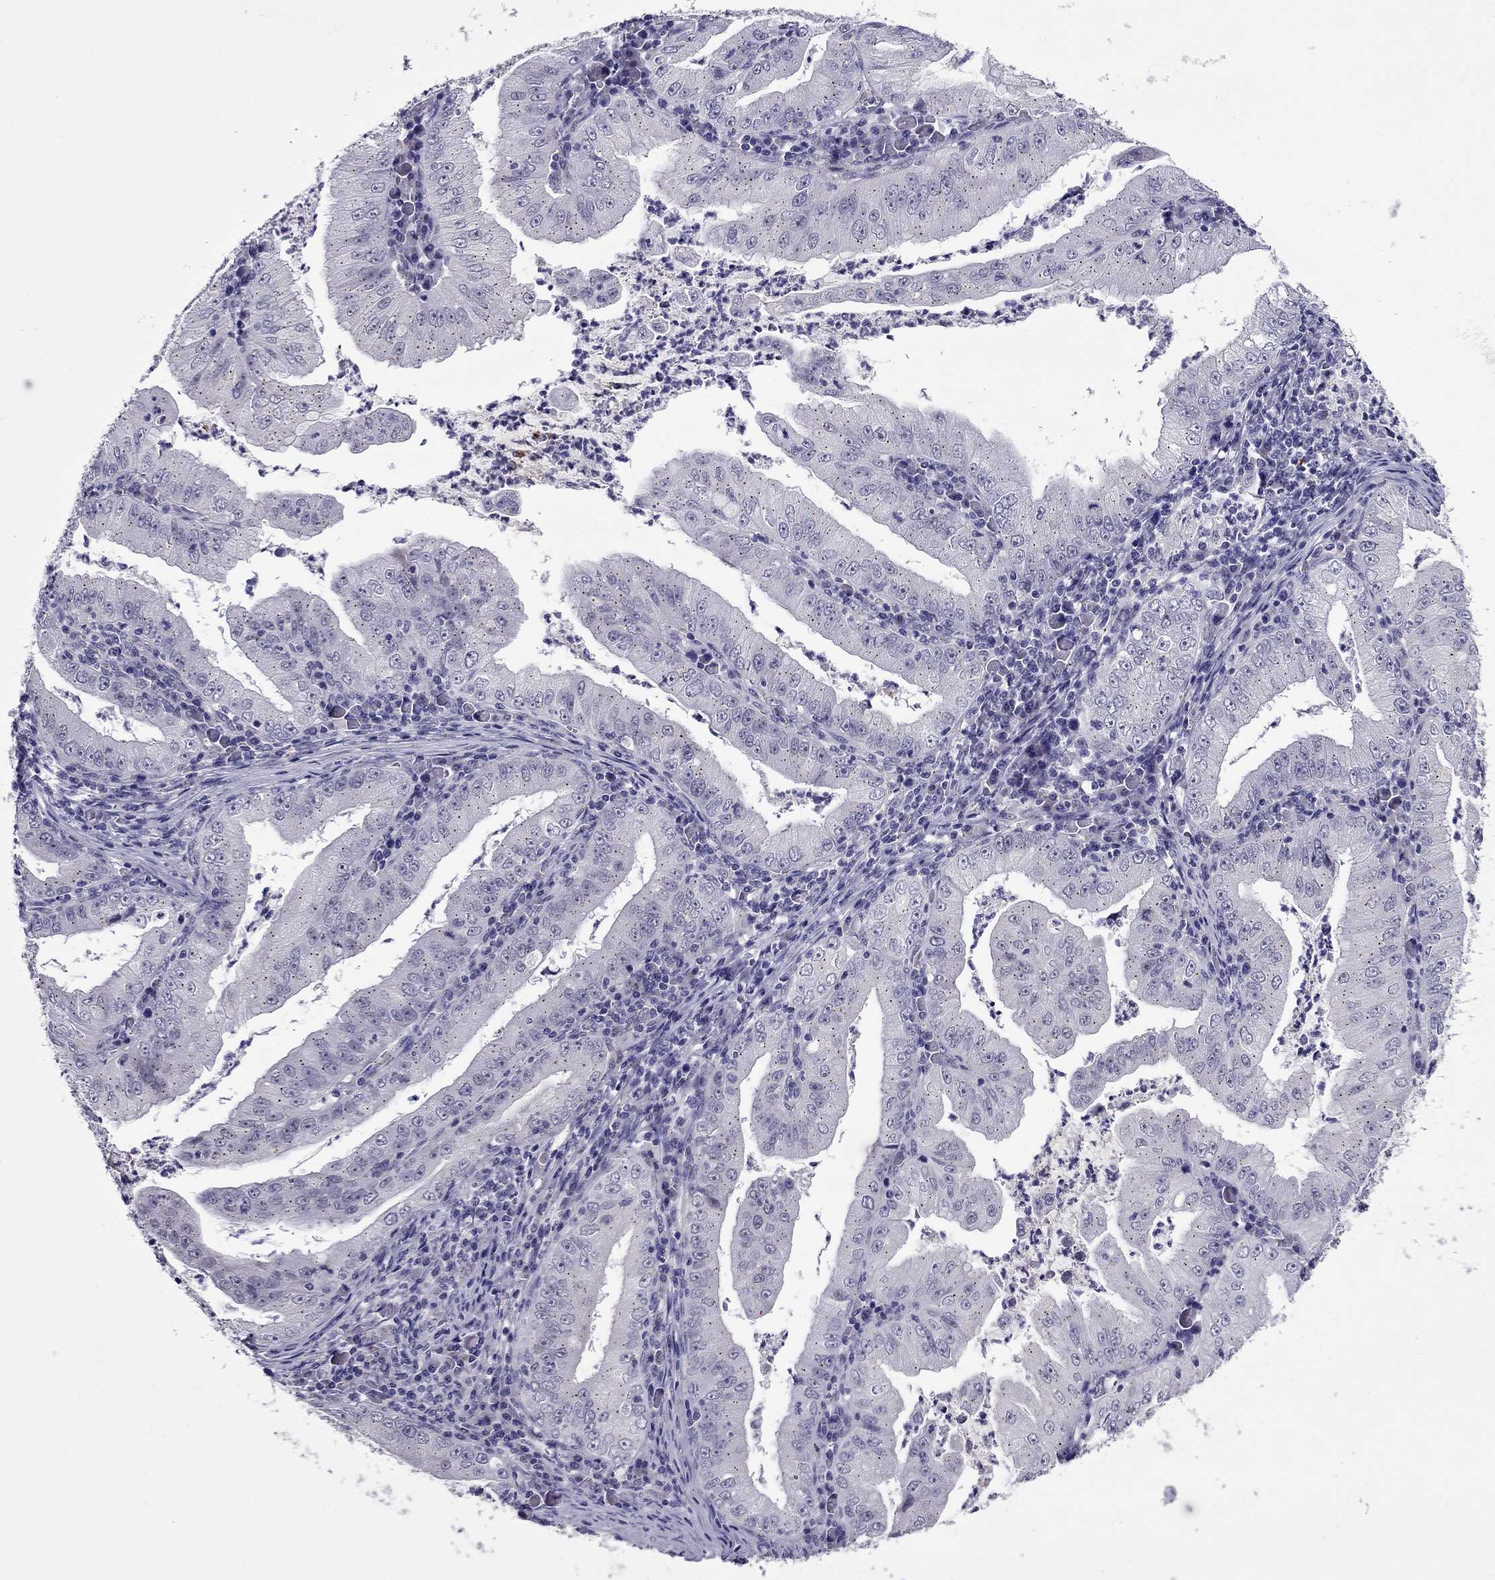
{"staining": {"intensity": "negative", "quantity": "none", "location": "none"}, "tissue": "stomach cancer", "cell_type": "Tumor cells", "image_type": "cancer", "snomed": [{"axis": "morphology", "description": "Adenocarcinoma, NOS"}, {"axis": "topography", "description": "Stomach"}], "caption": "Immunohistochemical staining of adenocarcinoma (stomach) shows no significant staining in tumor cells.", "gene": "MYBPH", "patient": {"sex": "male", "age": 76}}